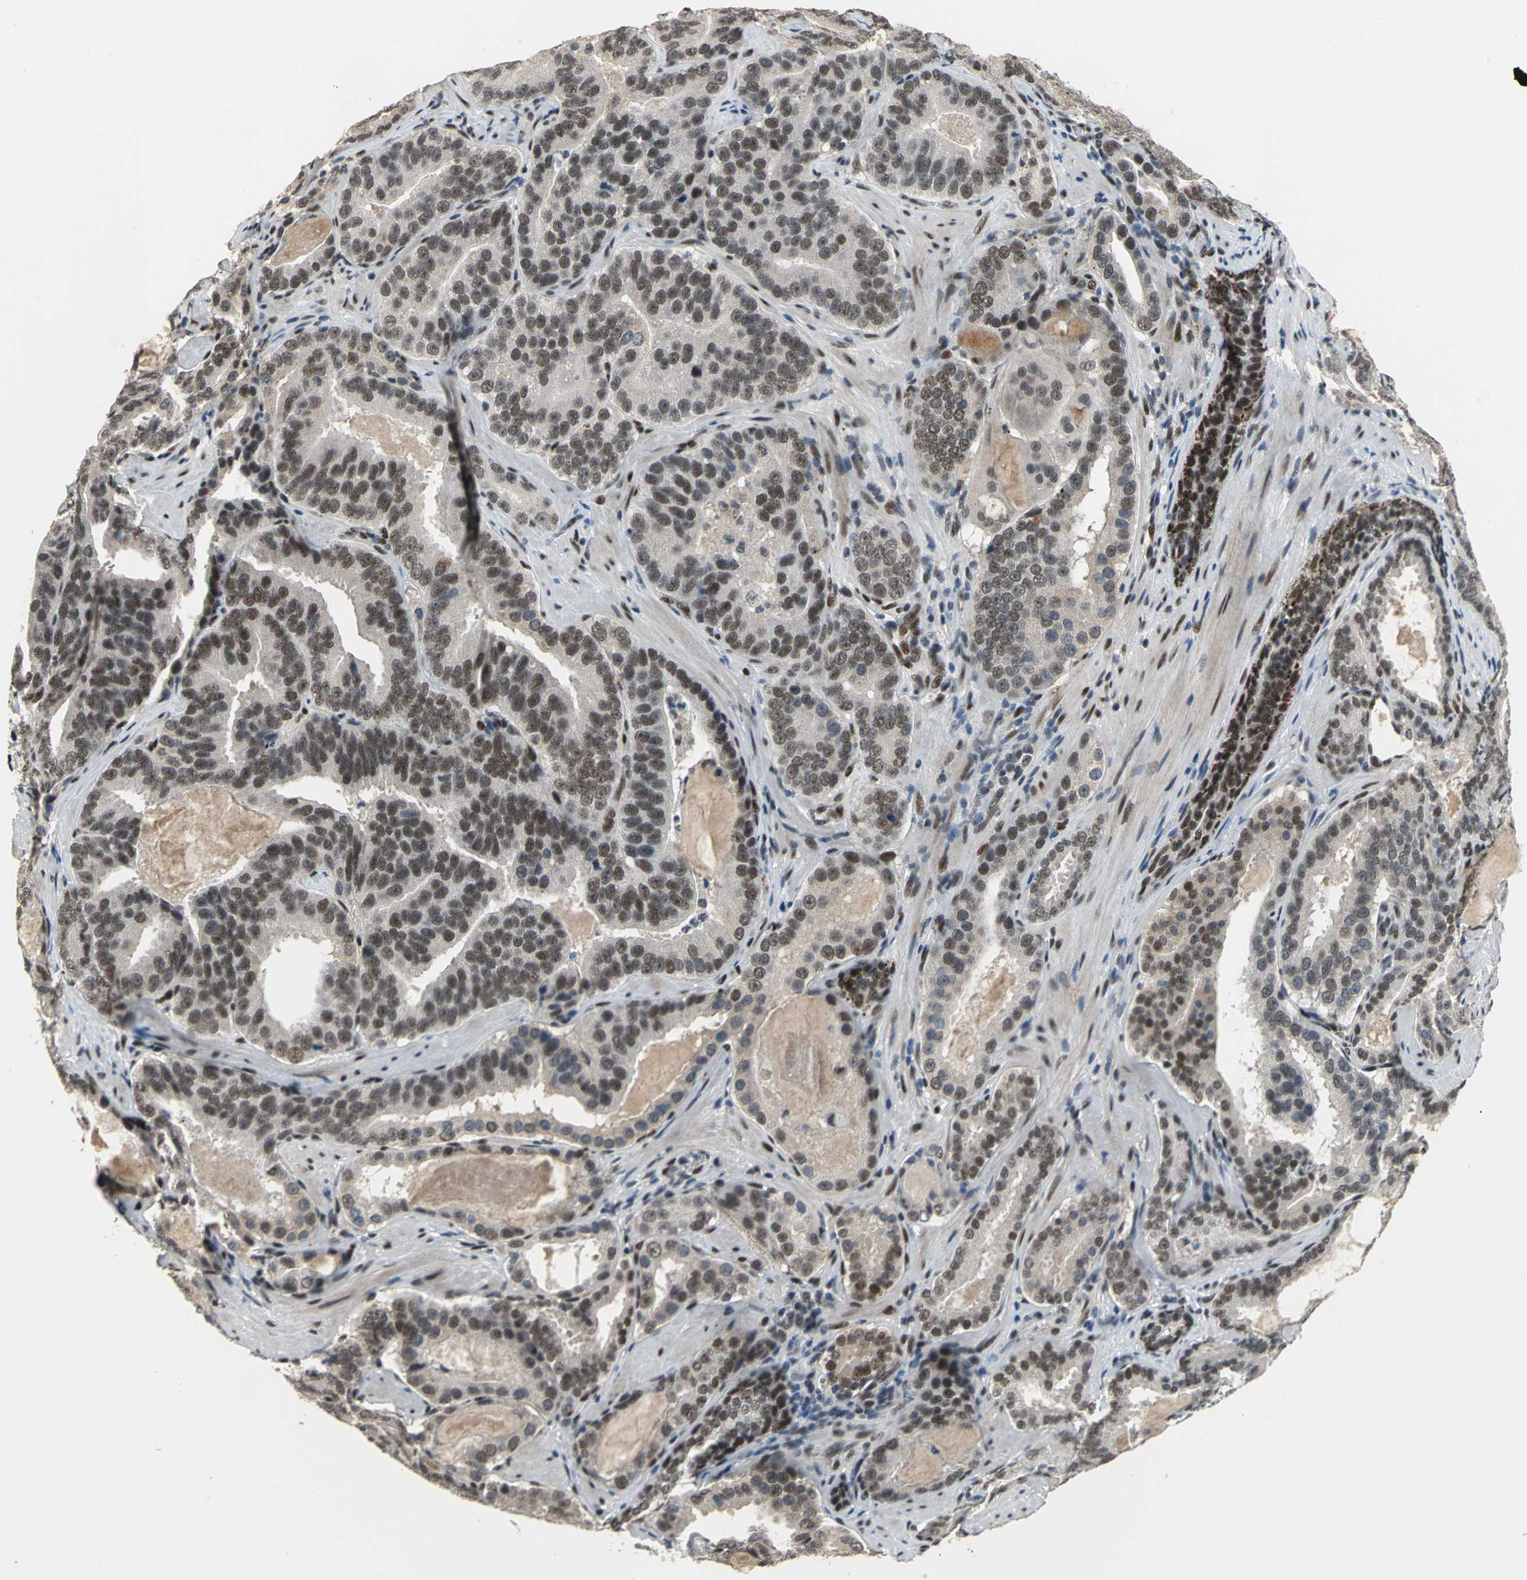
{"staining": {"intensity": "moderate", "quantity": "25%-75%", "location": "nuclear"}, "tissue": "prostate cancer", "cell_type": "Tumor cells", "image_type": "cancer", "snomed": [{"axis": "morphology", "description": "Adenocarcinoma, Low grade"}, {"axis": "topography", "description": "Prostate"}], "caption": "Prostate cancer (low-grade adenocarcinoma) stained with a protein marker shows moderate staining in tumor cells.", "gene": "ELF2", "patient": {"sex": "male", "age": 59}}